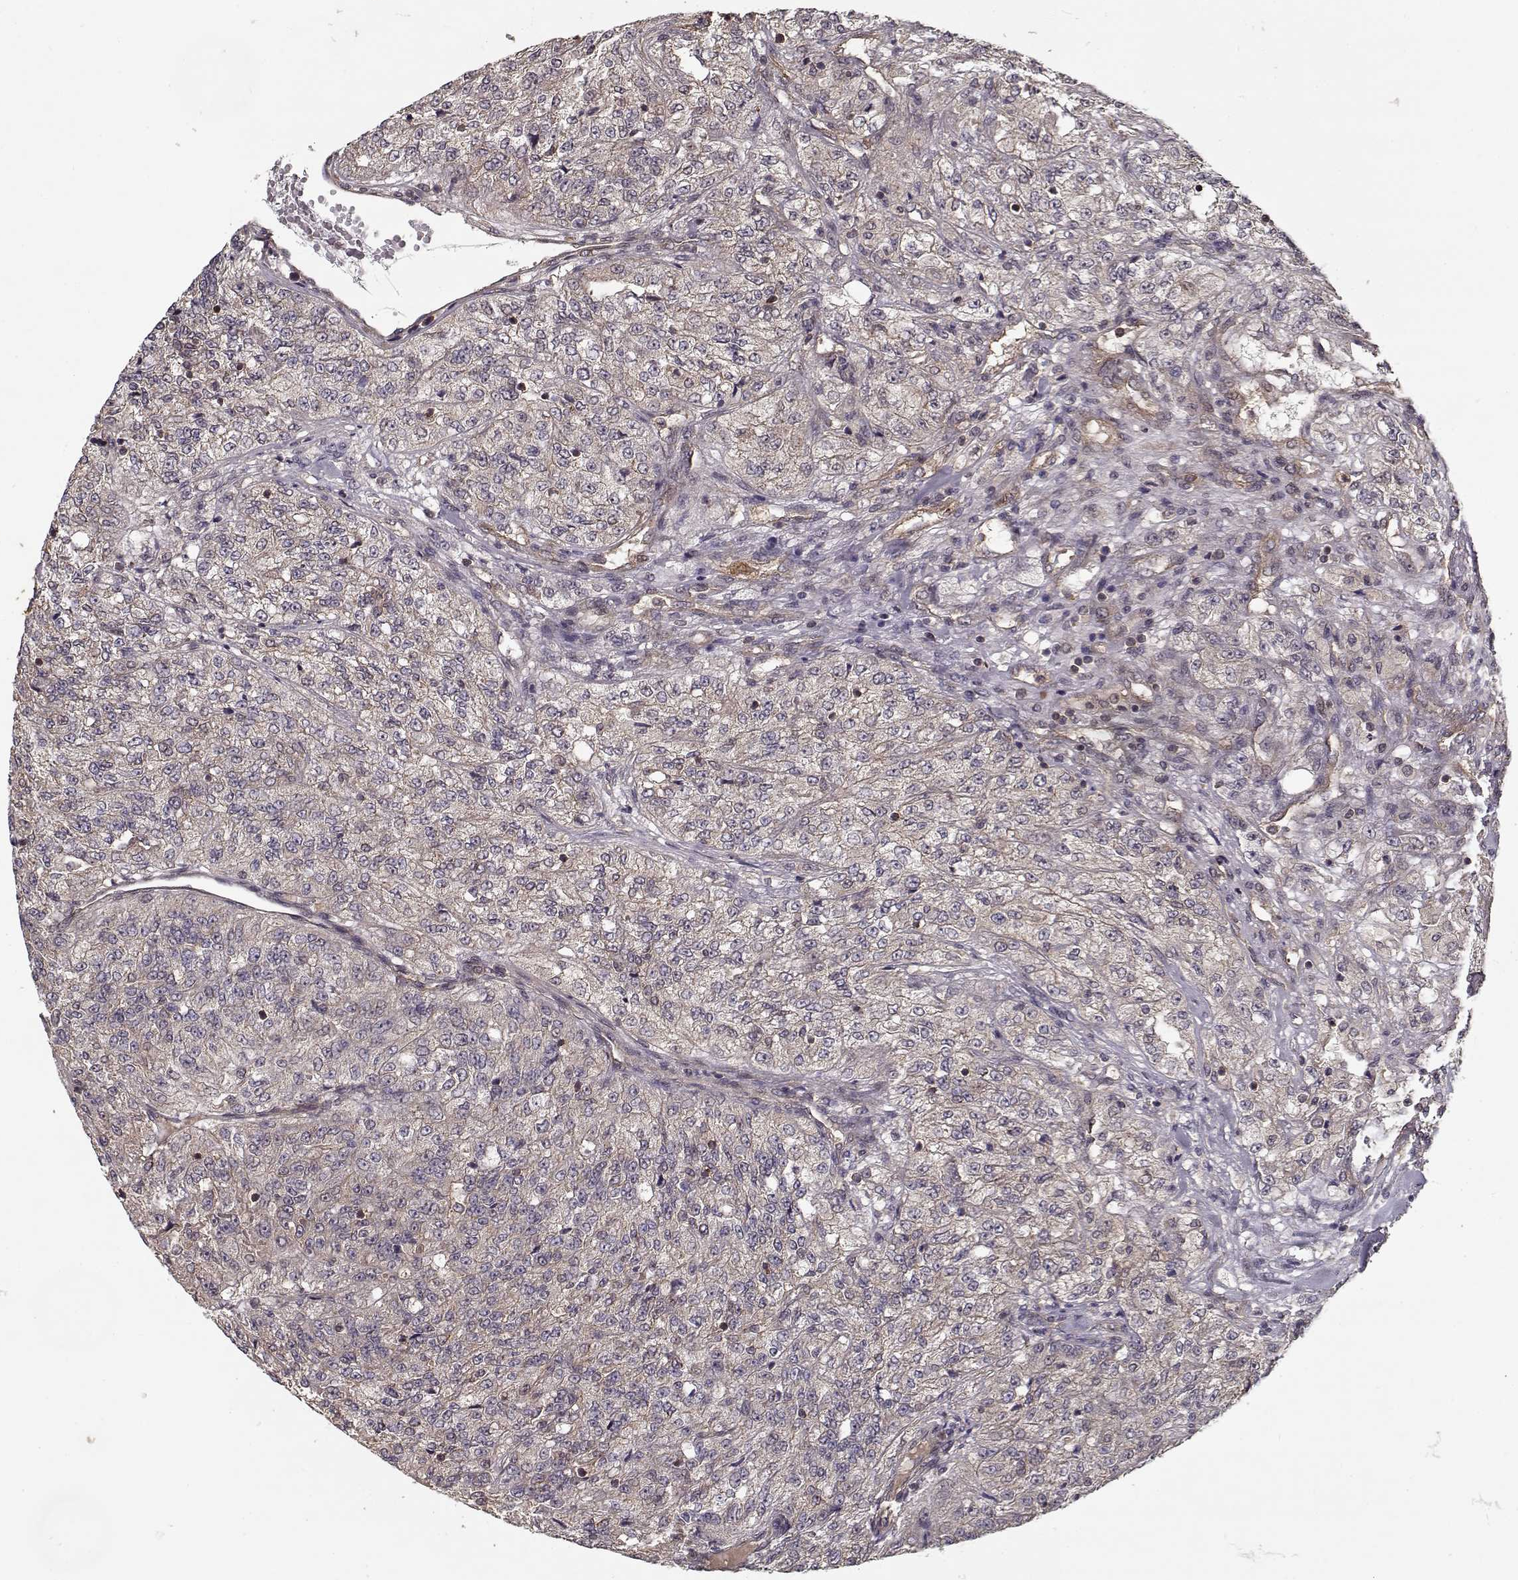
{"staining": {"intensity": "negative", "quantity": "none", "location": "none"}, "tissue": "renal cancer", "cell_type": "Tumor cells", "image_type": "cancer", "snomed": [{"axis": "morphology", "description": "Adenocarcinoma, NOS"}, {"axis": "topography", "description": "Kidney"}], "caption": "The IHC micrograph has no significant expression in tumor cells of adenocarcinoma (renal) tissue. (Brightfield microscopy of DAB (3,3'-diaminobenzidine) immunohistochemistry at high magnification).", "gene": "PPP1R12A", "patient": {"sex": "female", "age": 63}}